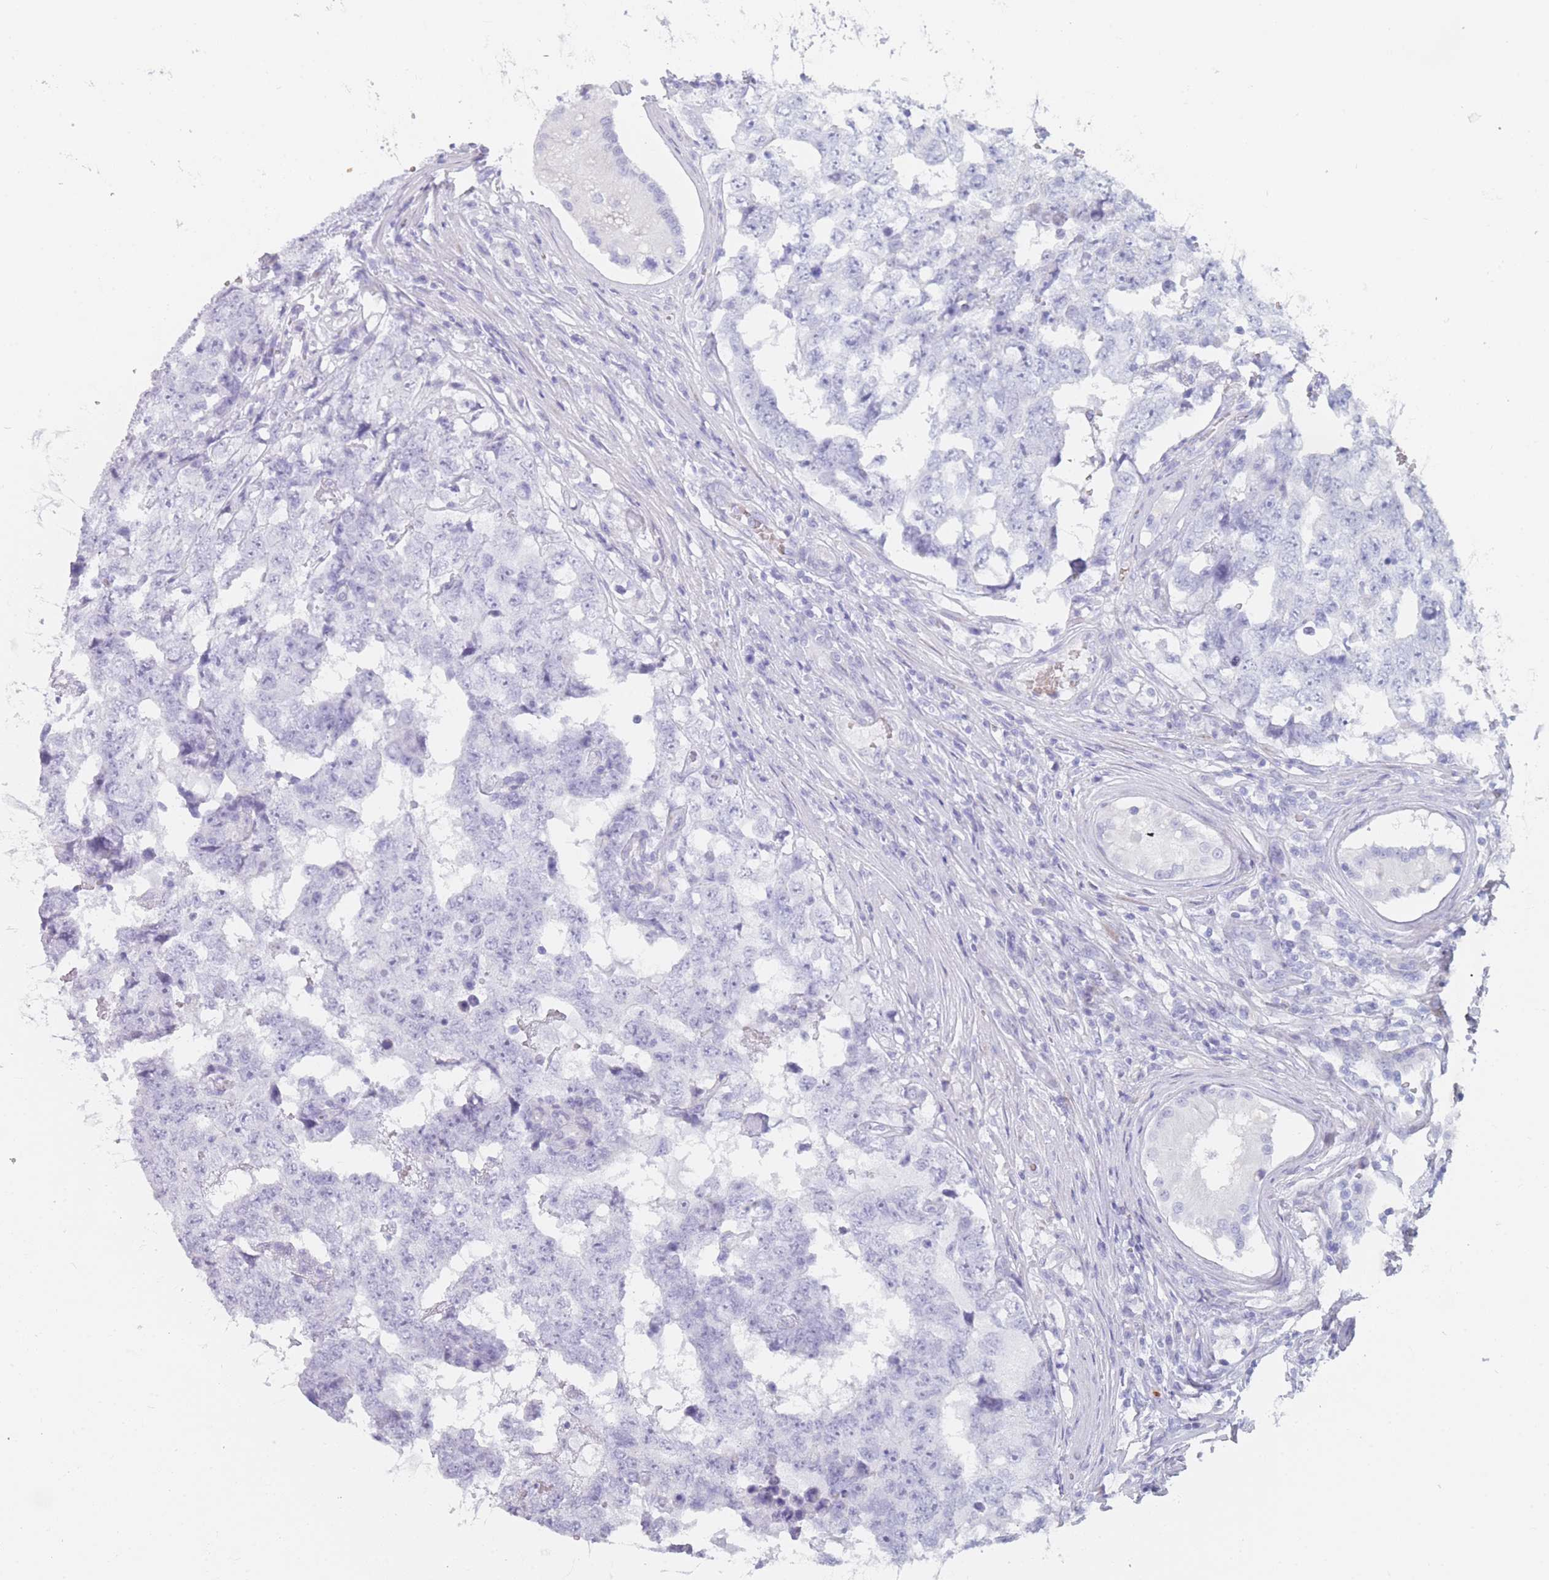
{"staining": {"intensity": "negative", "quantity": "none", "location": "none"}, "tissue": "testis cancer", "cell_type": "Tumor cells", "image_type": "cancer", "snomed": [{"axis": "morphology", "description": "Carcinoma, Embryonal, NOS"}, {"axis": "topography", "description": "Testis"}], "caption": "Tumor cells are negative for protein expression in human testis cancer.", "gene": "OR5D16", "patient": {"sex": "male", "age": 25}}